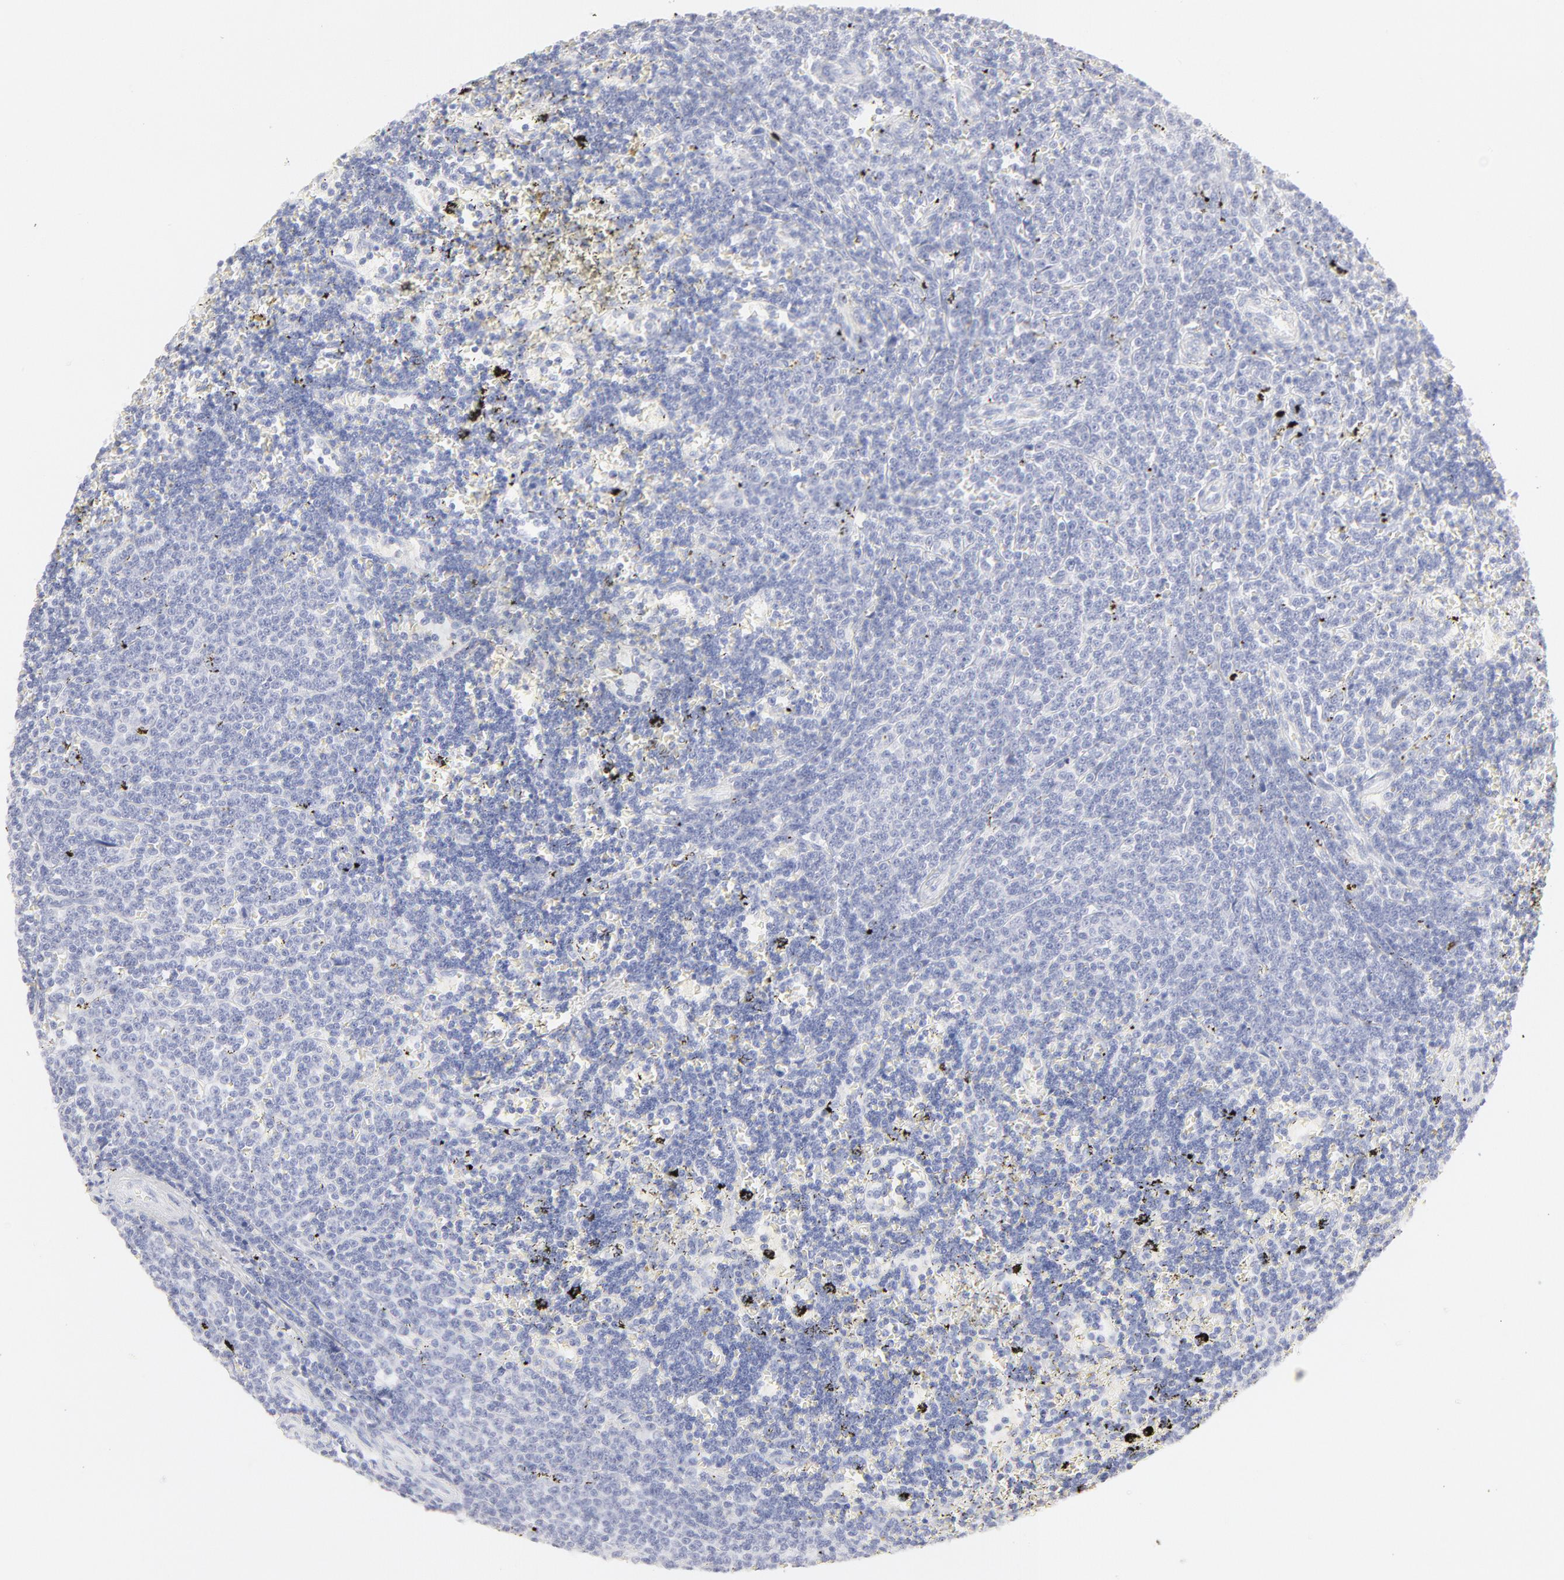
{"staining": {"intensity": "negative", "quantity": "none", "location": "none"}, "tissue": "lymphoma", "cell_type": "Tumor cells", "image_type": "cancer", "snomed": [{"axis": "morphology", "description": "Malignant lymphoma, non-Hodgkin's type, Low grade"}, {"axis": "topography", "description": "Spleen"}], "caption": "Tumor cells show no significant protein positivity in lymphoma.", "gene": "ELF3", "patient": {"sex": "male", "age": 60}}